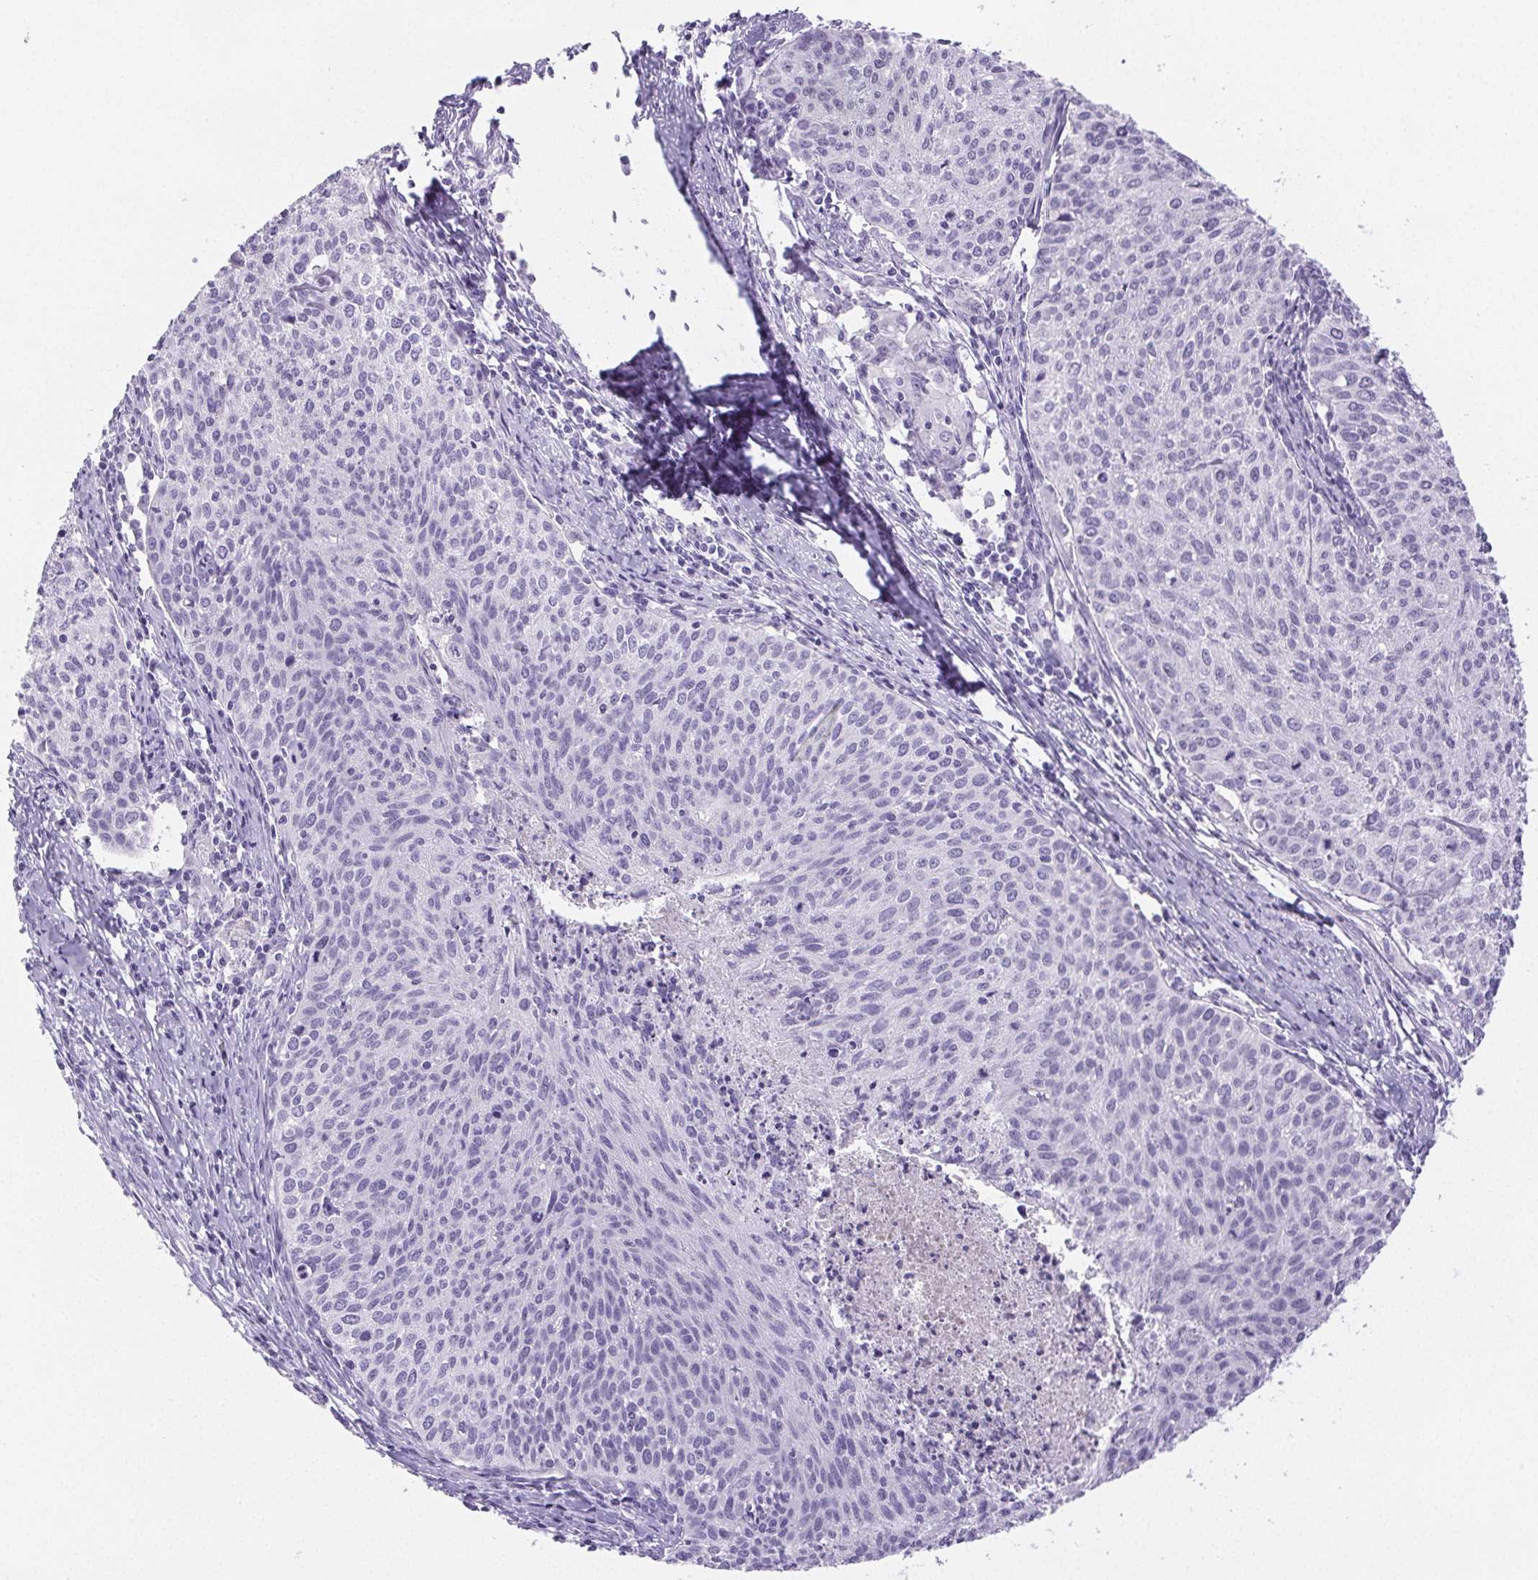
{"staining": {"intensity": "negative", "quantity": "none", "location": "none"}, "tissue": "cervical cancer", "cell_type": "Tumor cells", "image_type": "cancer", "snomed": [{"axis": "morphology", "description": "Squamous cell carcinoma, NOS"}, {"axis": "topography", "description": "Cervix"}], "caption": "An image of human cervical cancer is negative for staining in tumor cells.", "gene": "ST8SIA3", "patient": {"sex": "female", "age": 38}}